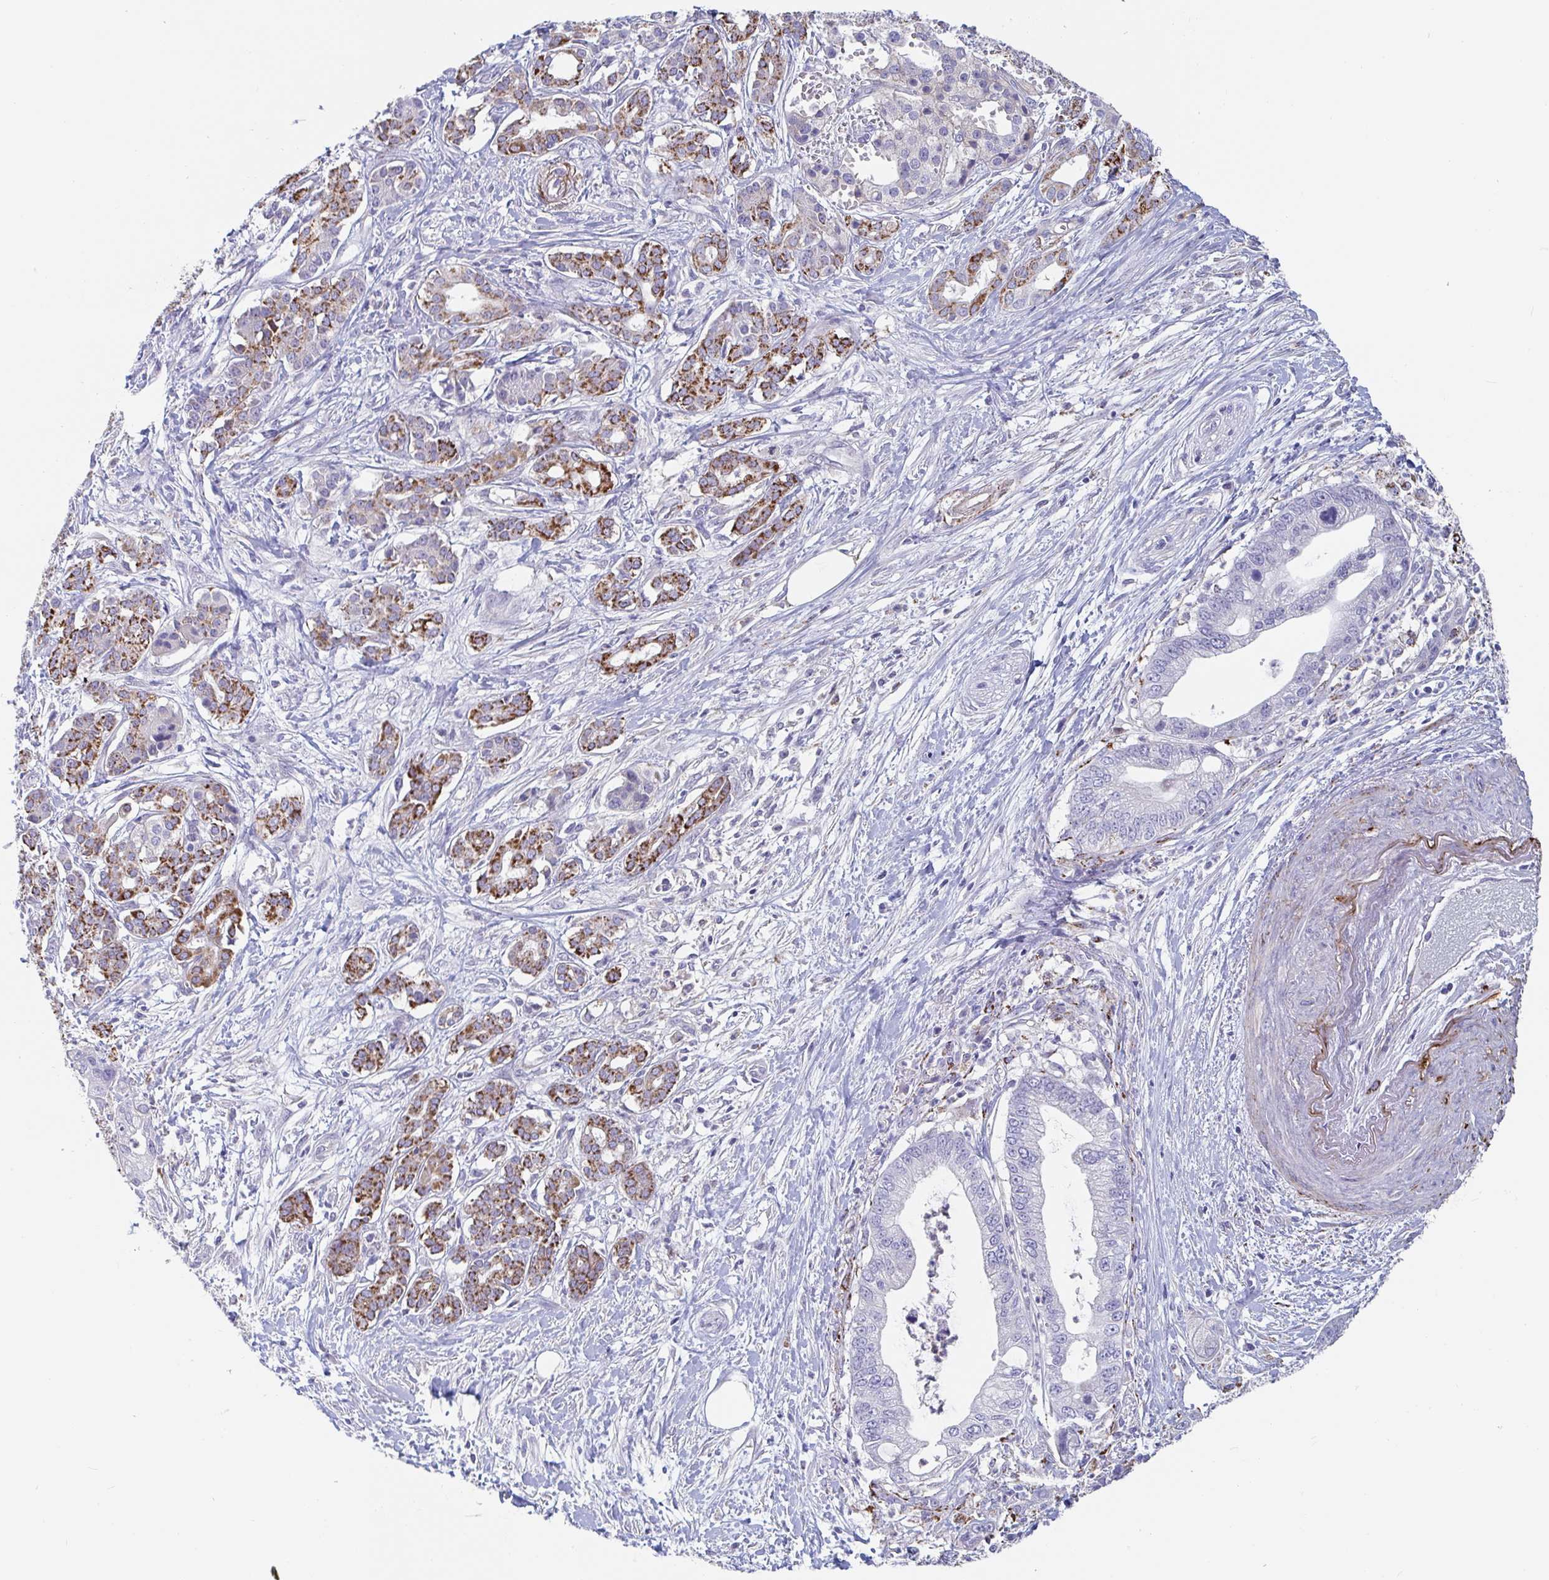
{"staining": {"intensity": "negative", "quantity": "none", "location": "none"}, "tissue": "pancreatic cancer", "cell_type": "Tumor cells", "image_type": "cancer", "snomed": [{"axis": "morphology", "description": "Adenocarcinoma, NOS"}, {"axis": "topography", "description": "Pancreas"}], "caption": "Immunohistochemical staining of human adenocarcinoma (pancreatic) shows no significant positivity in tumor cells. Nuclei are stained in blue.", "gene": "FAM156B", "patient": {"sex": "male", "age": 69}}